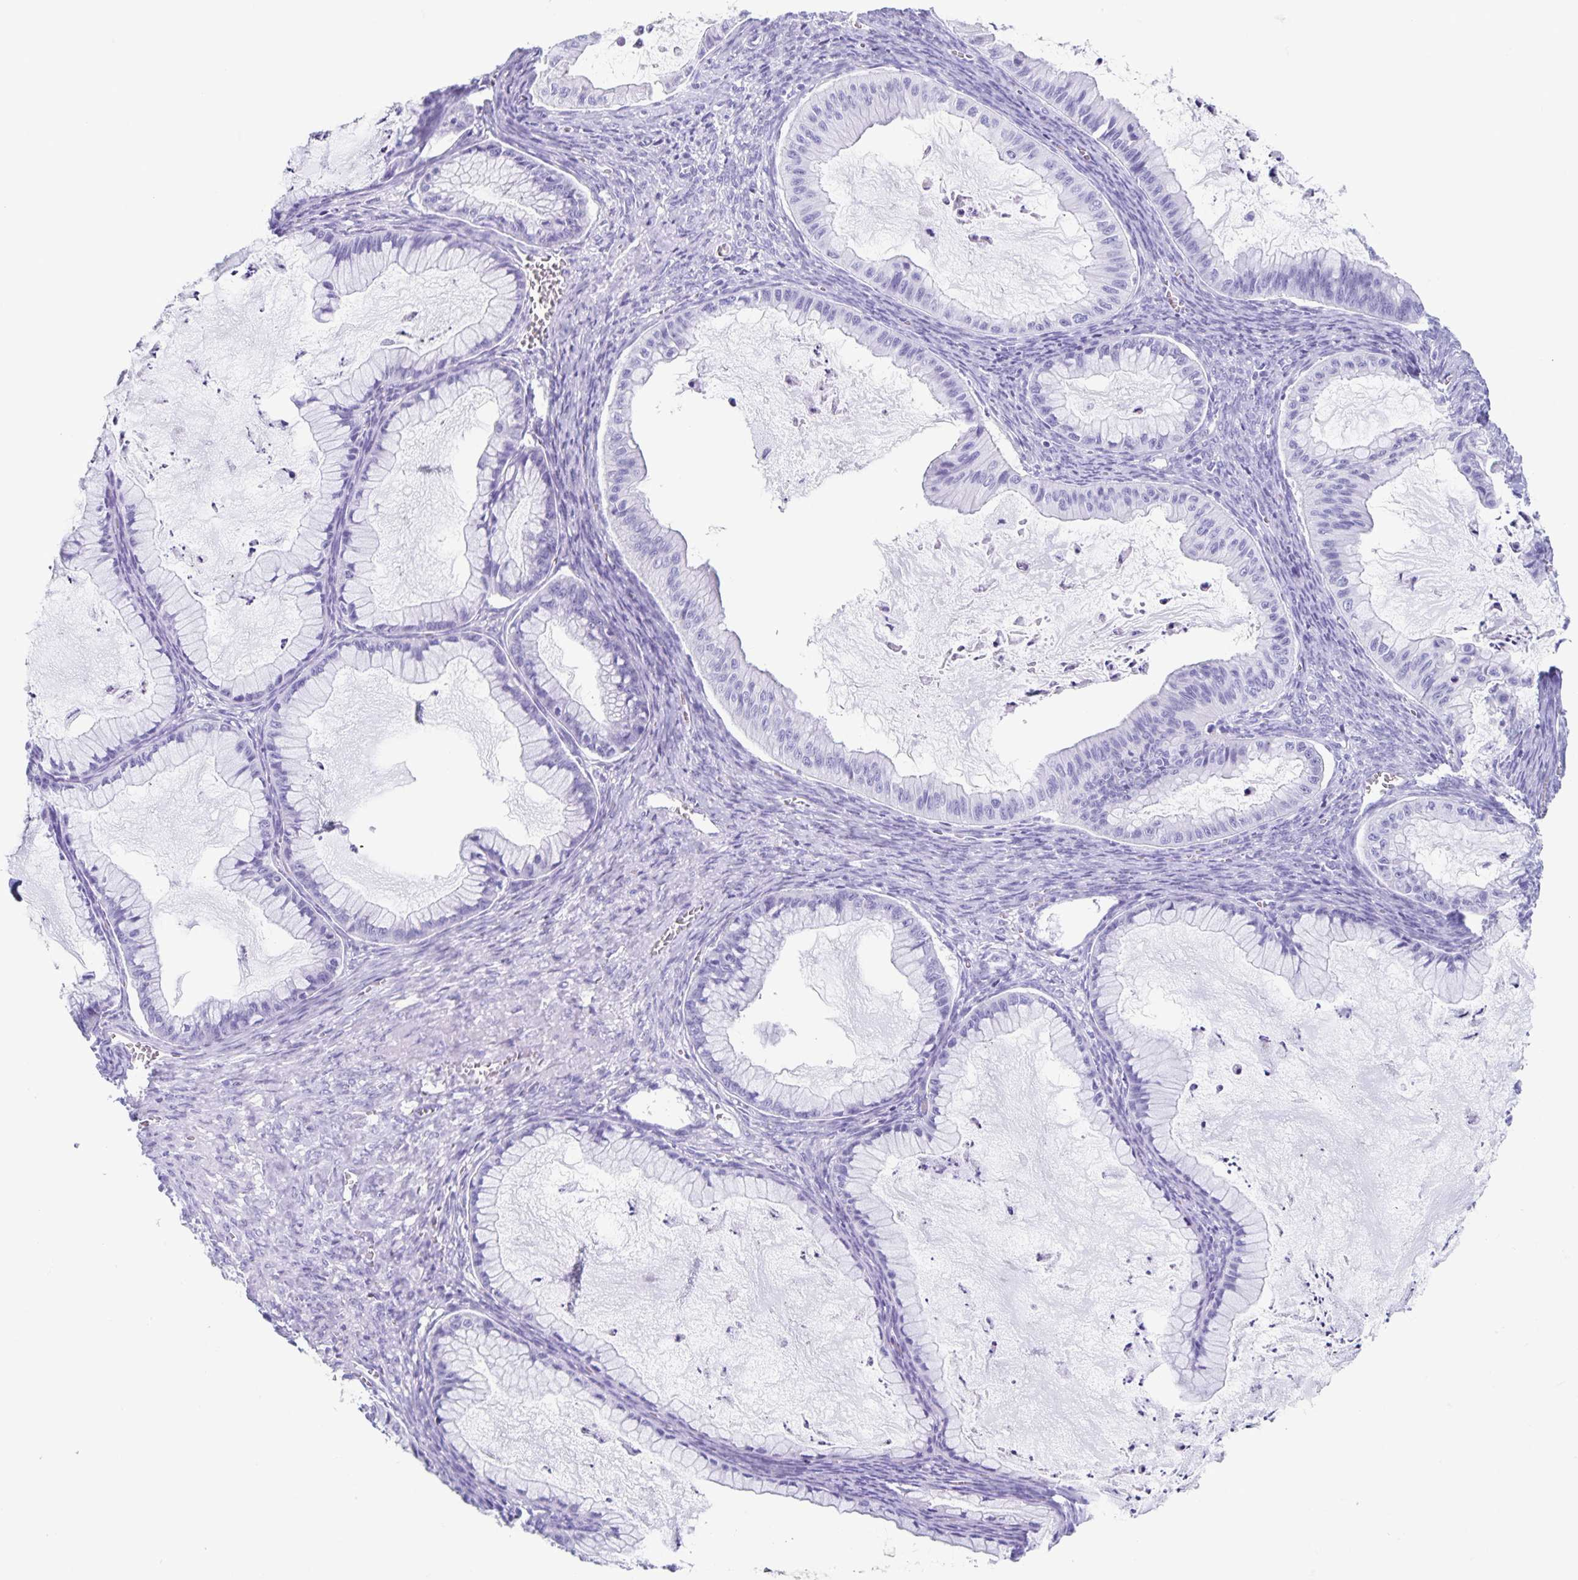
{"staining": {"intensity": "negative", "quantity": "none", "location": "none"}, "tissue": "ovarian cancer", "cell_type": "Tumor cells", "image_type": "cancer", "snomed": [{"axis": "morphology", "description": "Cystadenocarcinoma, mucinous, NOS"}, {"axis": "topography", "description": "Ovary"}], "caption": "Tumor cells show no significant protein staining in ovarian cancer (mucinous cystadenocarcinoma).", "gene": "C12orf56", "patient": {"sex": "female", "age": 72}}